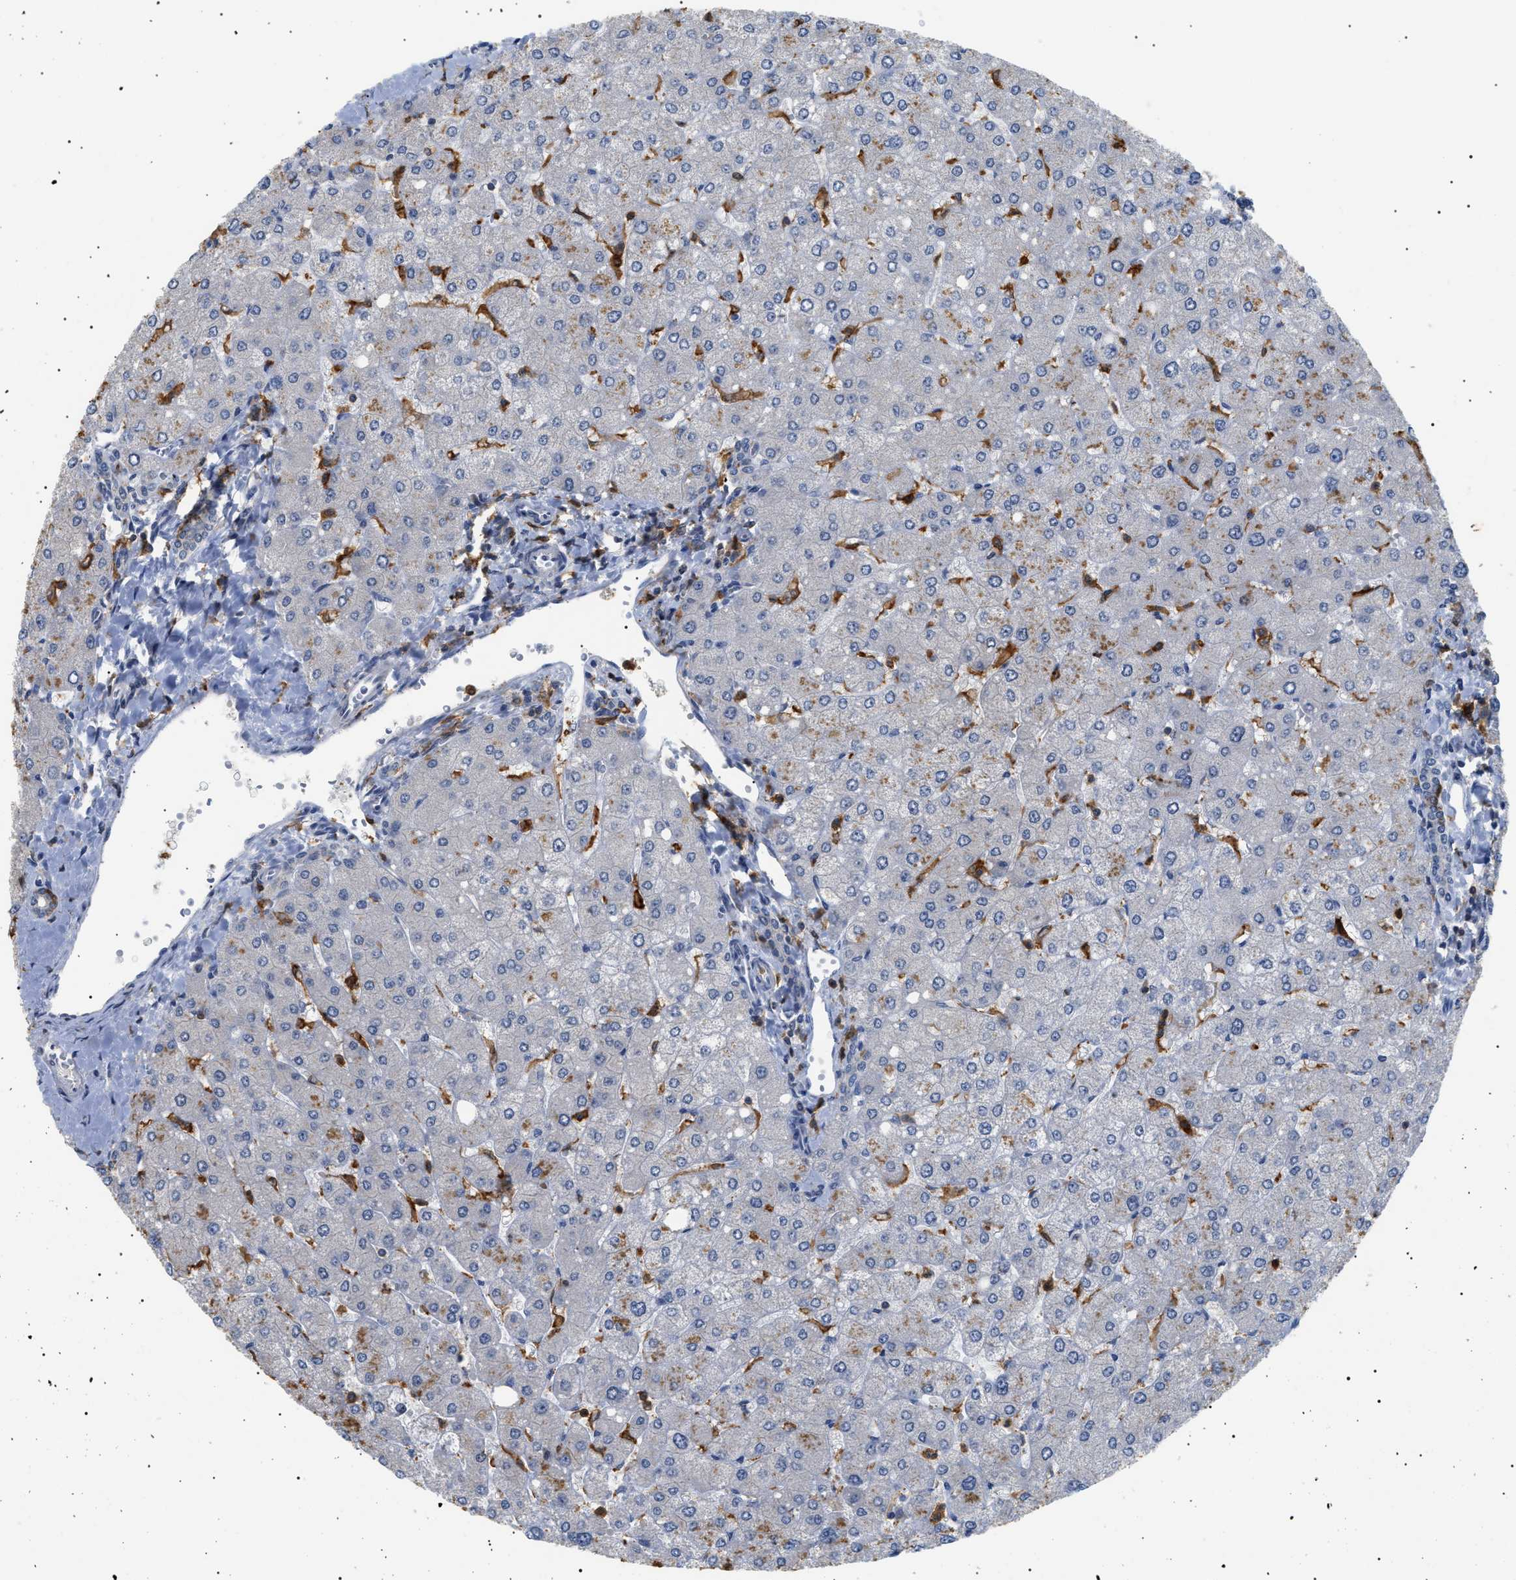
{"staining": {"intensity": "negative", "quantity": "none", "location": "none"}, "tissue": "liver", "cell_type": "Cholangiocytes", "image_type": "normal", "snomed": [{"axis": "morphology", "description": "Normal tissue, NOS"}, {"axis": "topography", "description": "Liver"}], "caption": "This photomicrograph is of normal liver stained with IHC to label a protein in brown with the nuclei are counter-stained blue. There is no staining in cholangiocytes. The staining is performed using DAB (3,3'-diaminobenzidine) brown chromogen with nuclei counter-stained in using hematoxylin.", "gene": "CD300A", "patient": {"sex": "male", "age": 55}}